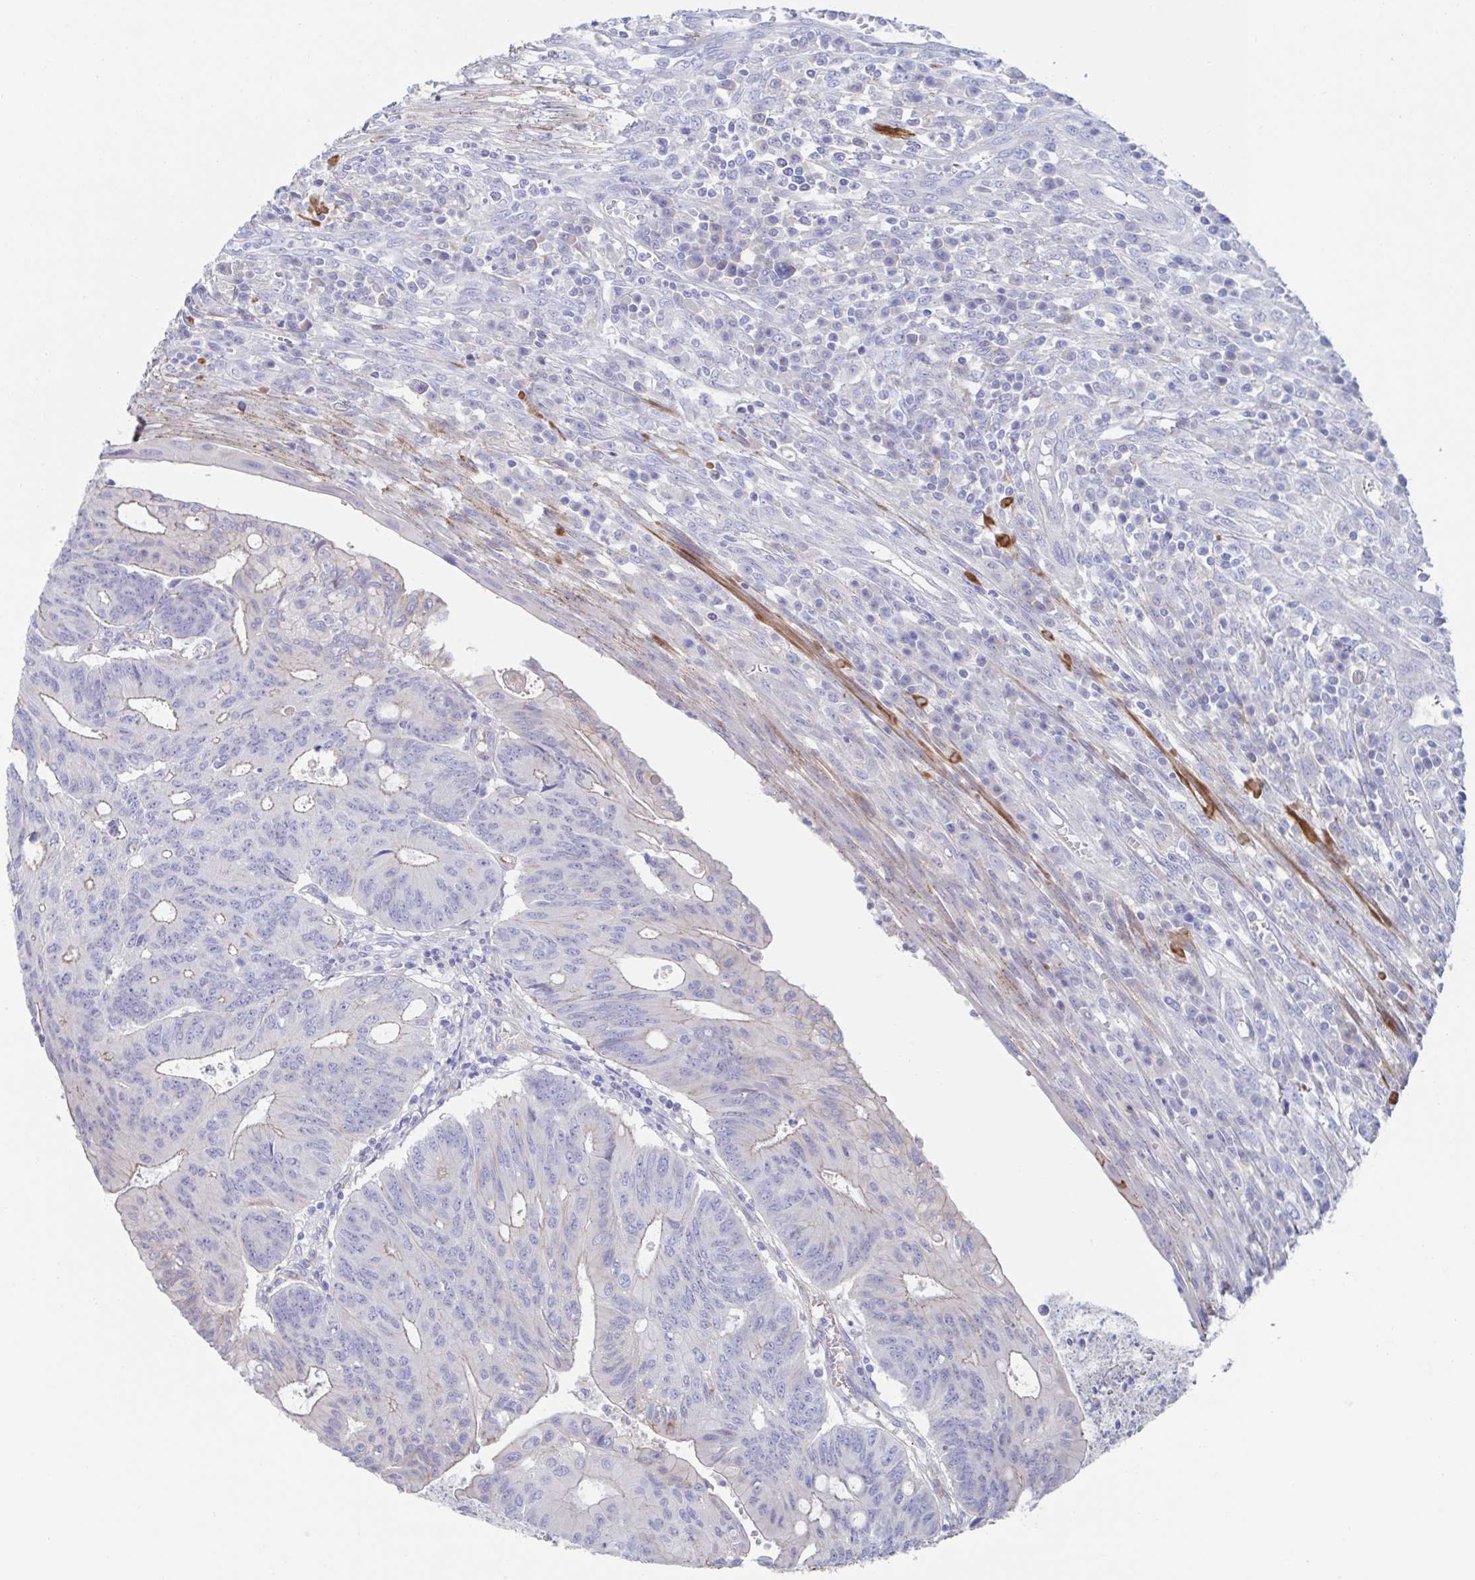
{"staining": {"intensity": "weak", "quantity": "<25%", "location": "cytoplasmic/membranous"}, "tissue": "colorectal cancer", "cell_type": "Tumor cells", "image_type": "cancer", "snomed": [{"axis": "morphology", "description": "Adenocarcinoma, NOS"}, {"axis": "topography", "description": "Colon"}], "caption": "Tumor cells show no significant protein staining in colorectal cancer (adenocarcinoma).", "gene": "CDH2", "patient": {"sex": "male", "age": 65}}